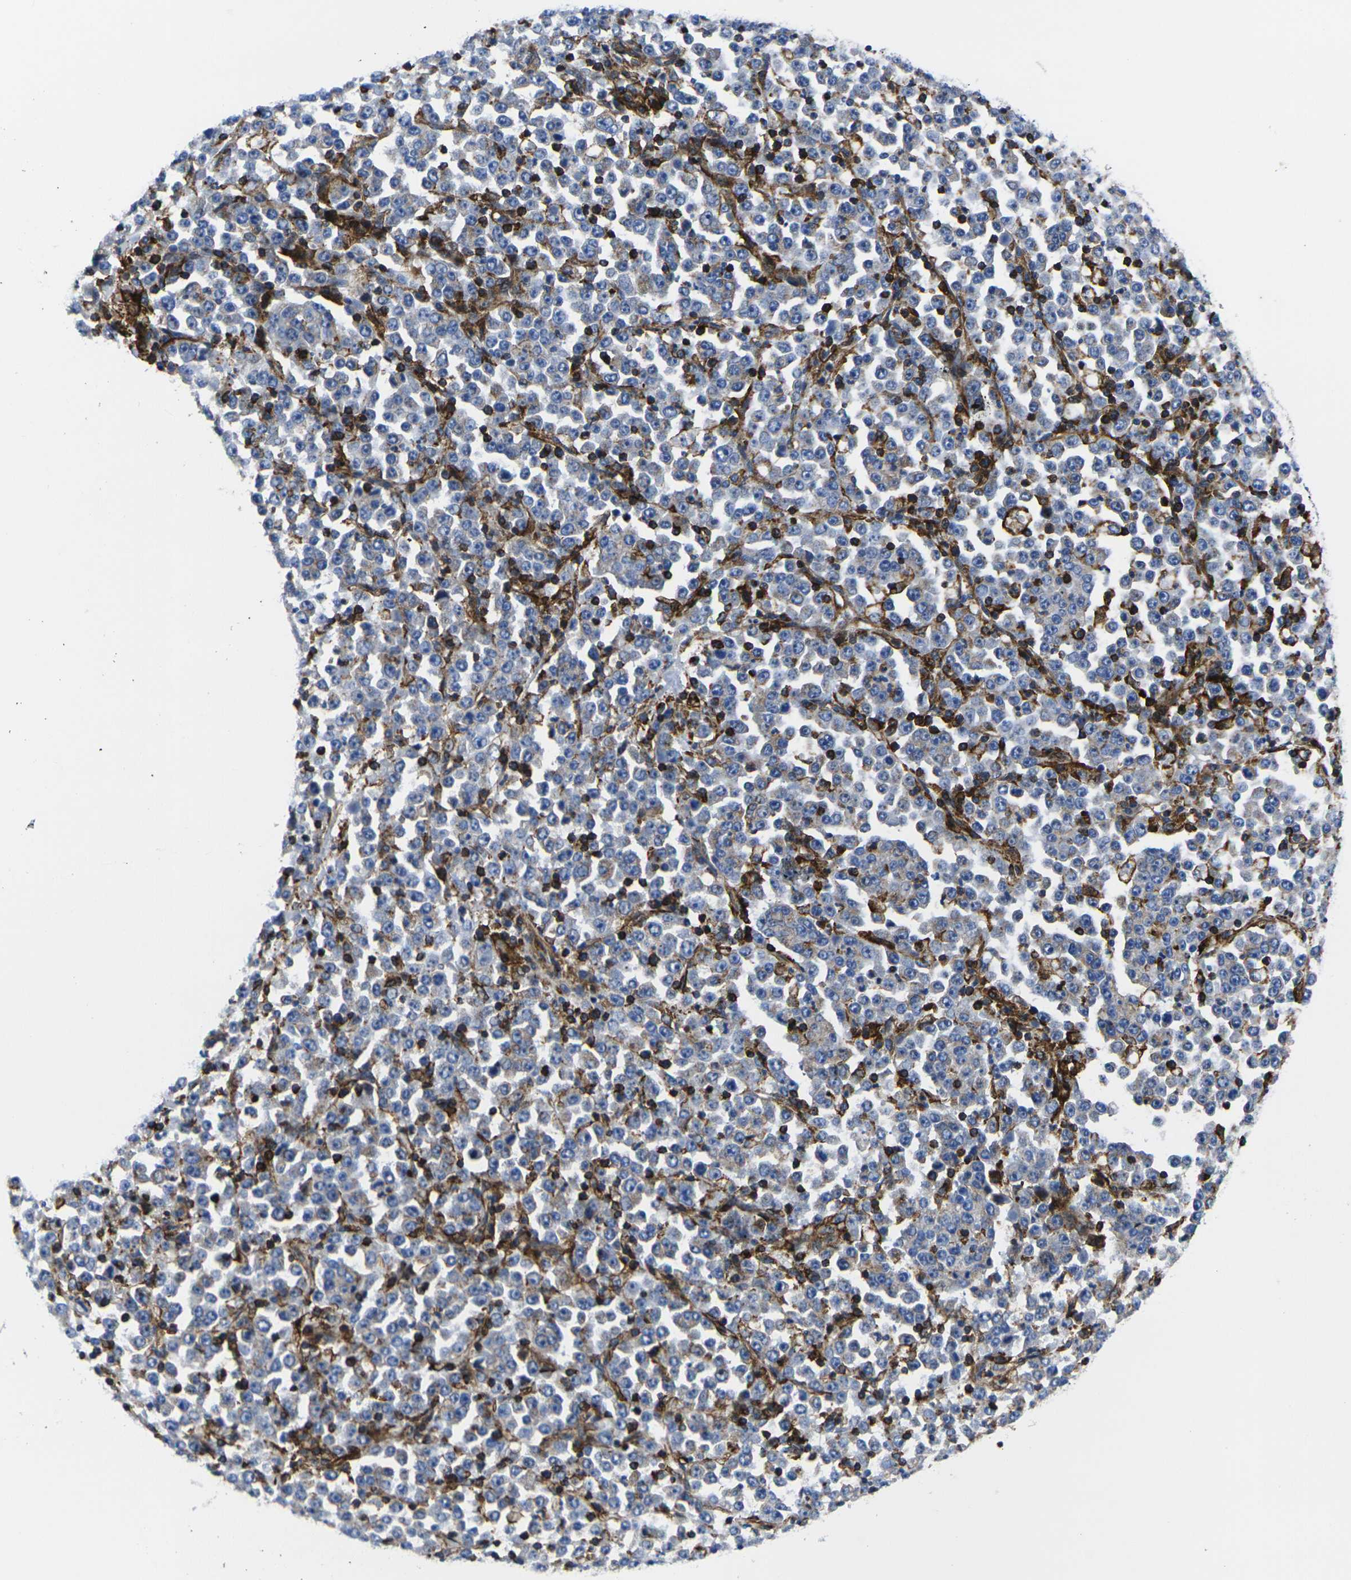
{"staining": {"intensity": "weak", "quantity": "<25%", "location": "cytoplasmic/membranous"}, "tissue": "stomach cancer", "cell_type": "Tumor cells", "image_type": "cancer", "snomed": [{"axis": "morphology", "description": "Normal tissue, NOS"}, {"axis": "morphology", "description": "Adenocarcinoma, NOS"}, {"axis": "topography", "description": "Stomach, upper"}, {"axis": "topography", "description": "Stomach"}], "caption": "An image of human stomach adenocarcinoma is negative for staining in tumor cells.", "gene": "GPR4", "patient": {"sex": "male", "age": 59}}